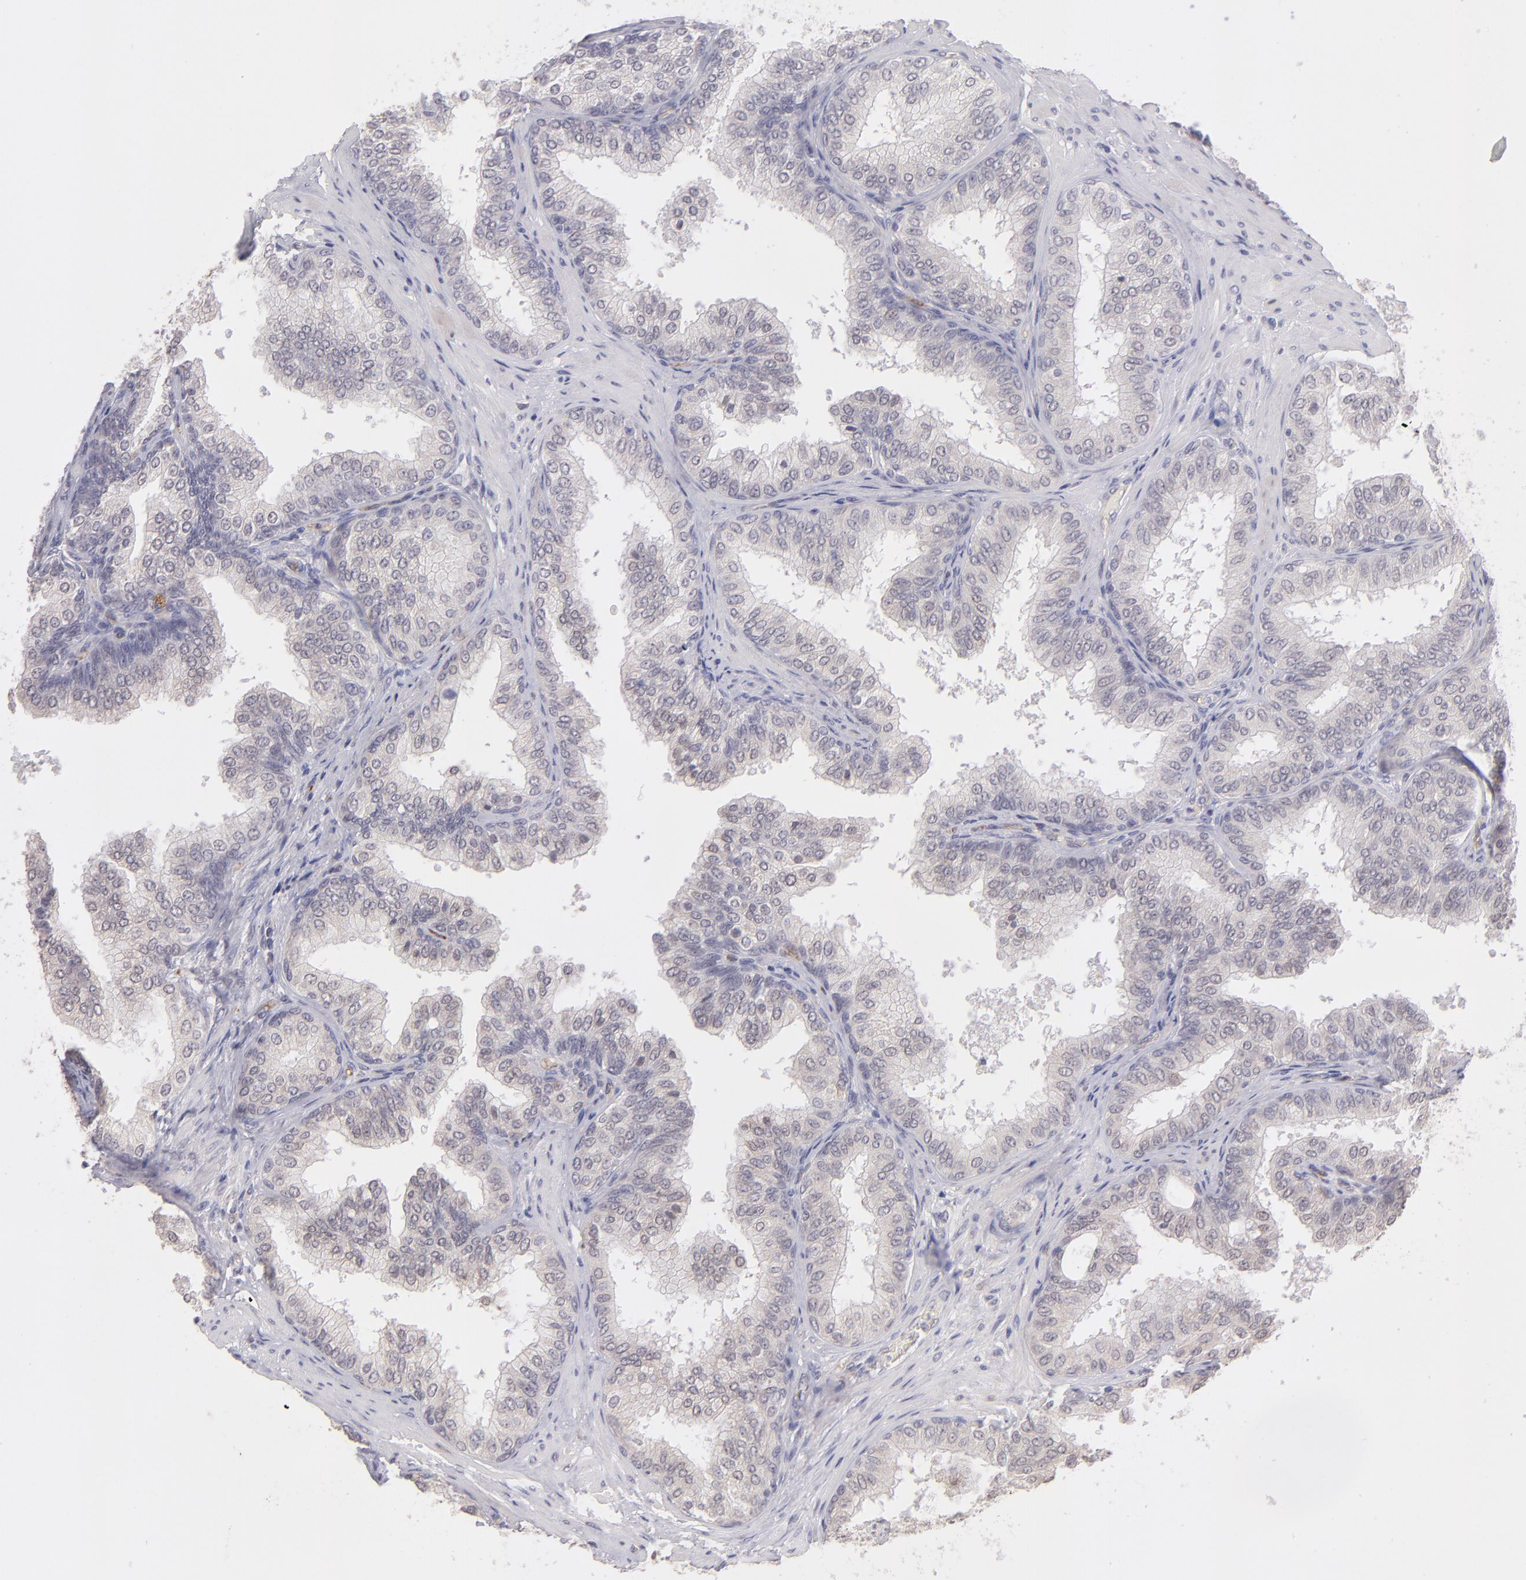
{"staining": {"intensity": "negative", "quantity": "none", "location": "none"}, "tissue": "prostate", "cell_type": "Glandular cells", "image_type": "normal", "snomed": [{"axis": "morphology", "description": "Normal tissue, NOS"}, {"axis": "topography", "description": "Prostate"}], "caption": "A histopathology image of human prostate is negative for staining in glandular cells.", "gene": "THBD", "patient": {"sex": "male", "age": 60}}